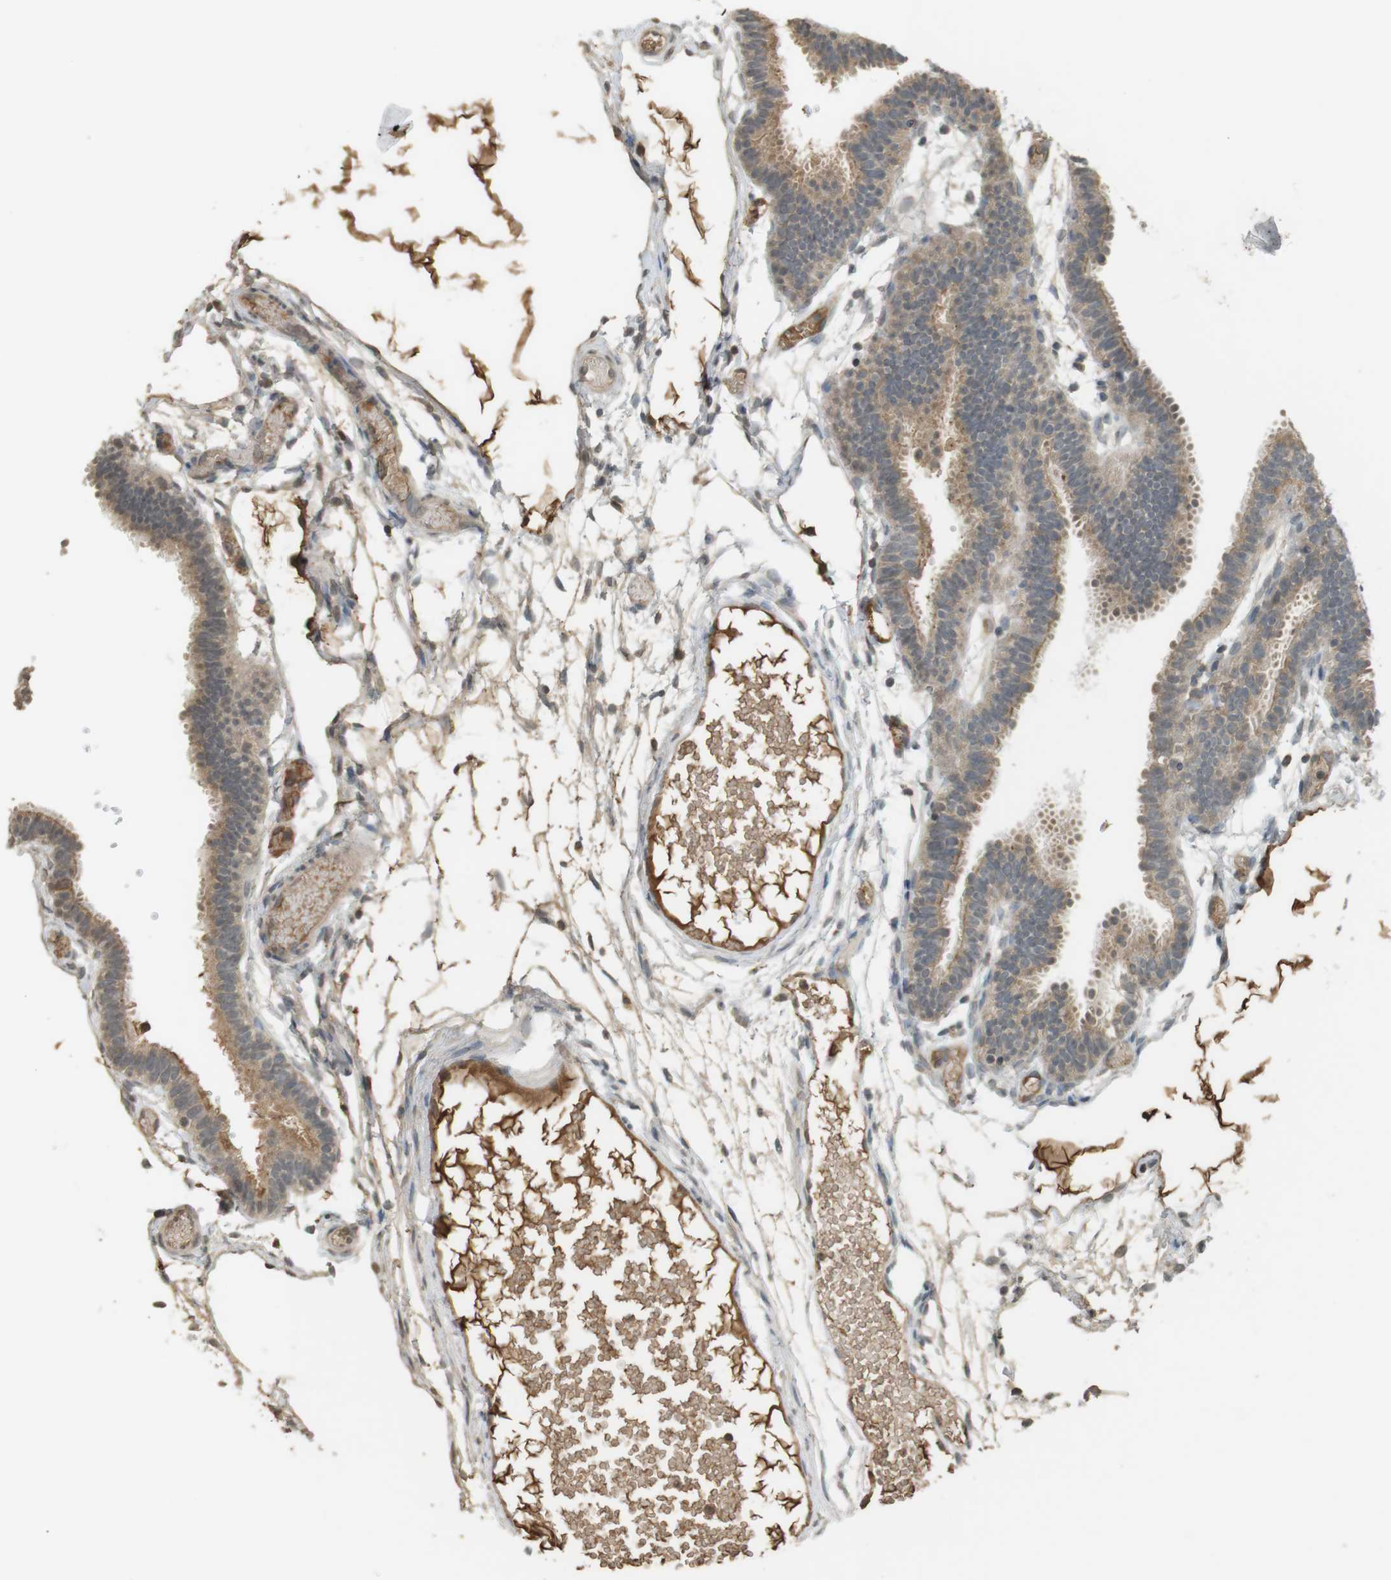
{"staining": {"intensity": "moderate", "quantity": "25%-75%", "location": "cytoplasmic/membranous"}, "tissue": "fallopian tube", "cell_type": "Glandular cells", "image_type": "normal", "snomed": [{"axis": "morphology", "description": "Normal tissue, NOS"}, {"axis": "topography", "description": "Fallopian tube"}], "caption": "Moderate cytoplasmic/membranous expression is present in about 25%-75% of glandular cells in normal fallopian tube.", "gene": "SRR", "patient": {"sex": "female", "age": 29}}